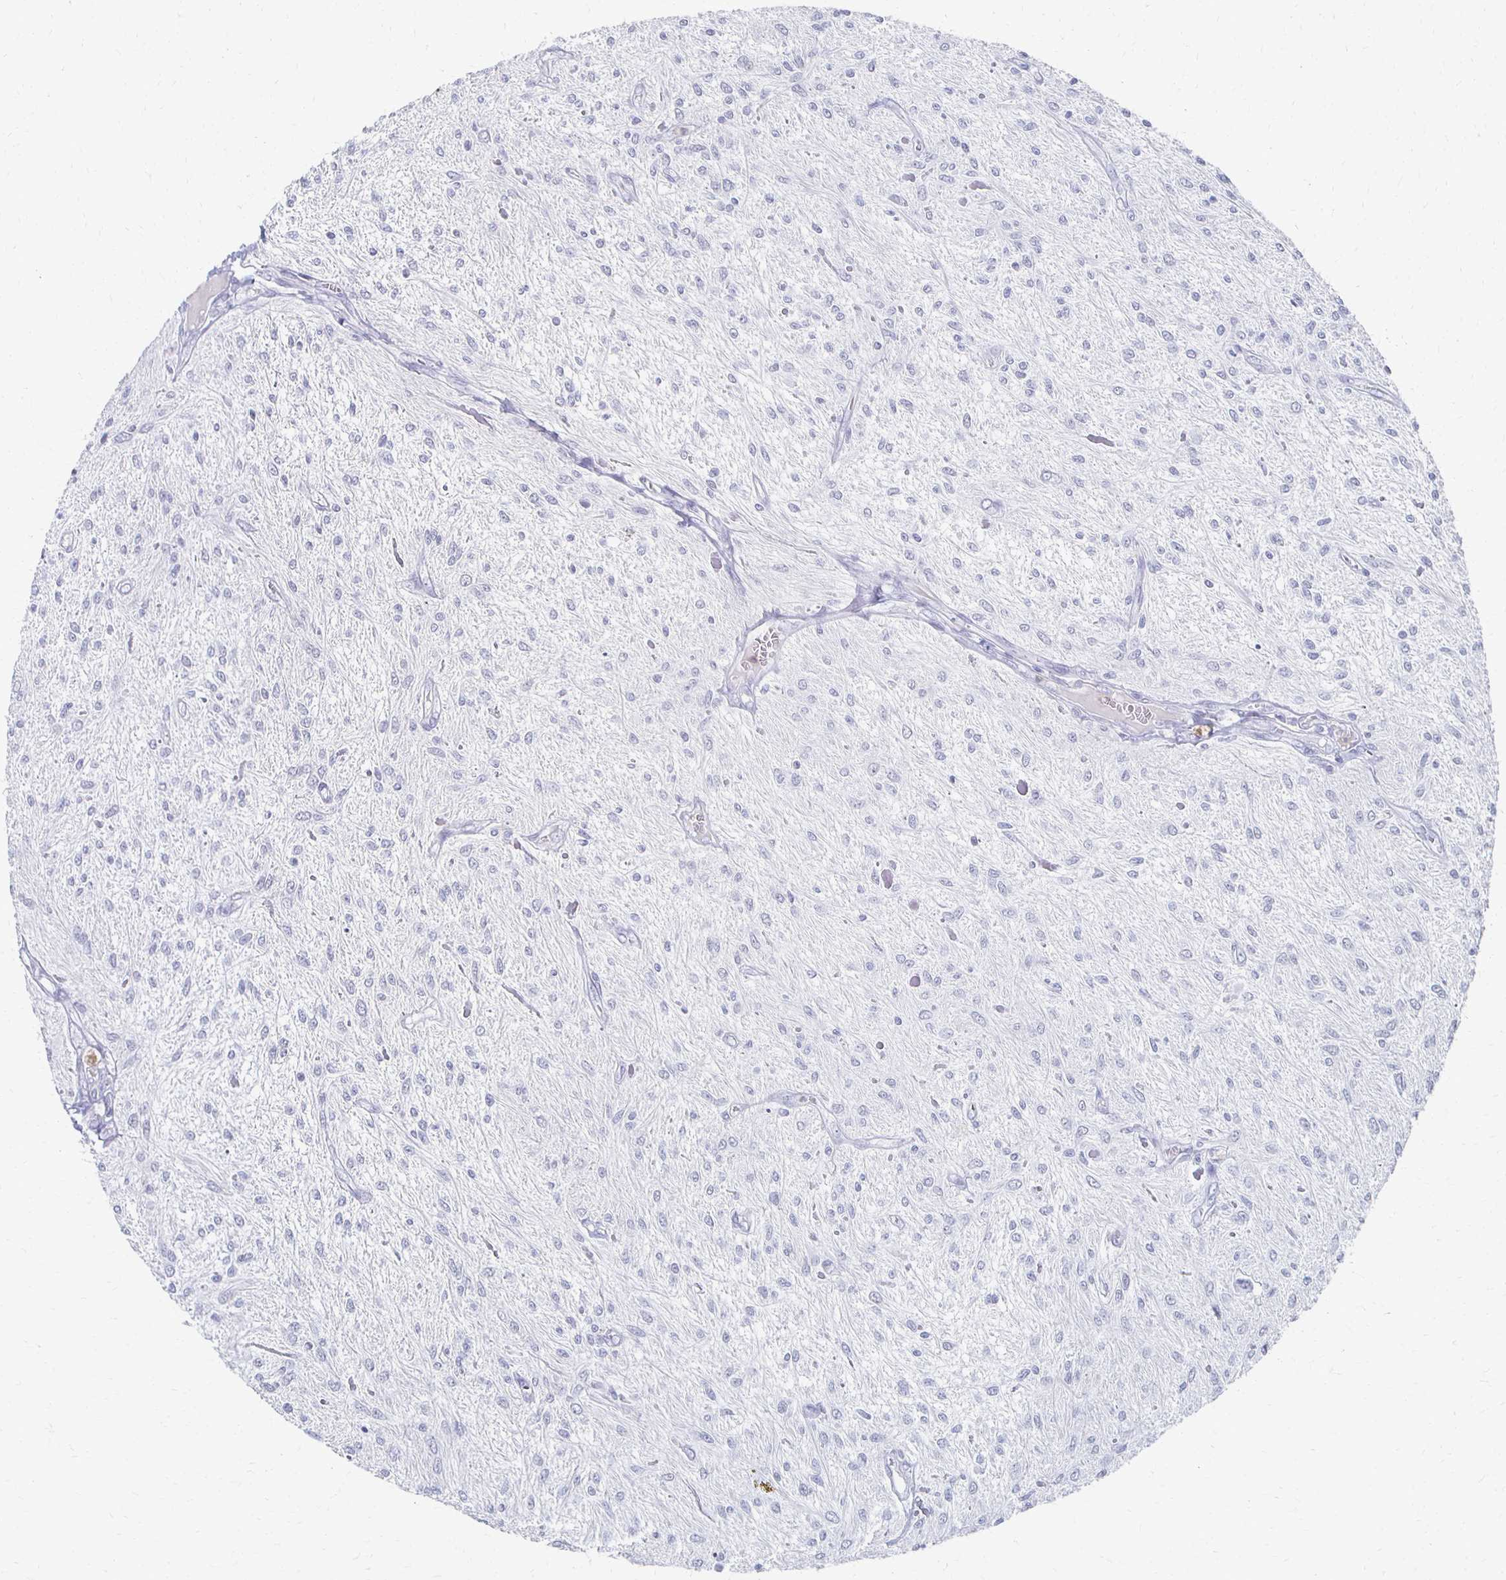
{"staining": {"intensity": "negative", "quantity": "none", "location": "none"}, "tissue": "glioma", "cell_type": "Tumor cells", "image_type": "cancer", "snomed": [{"axis": "morphology", "description": "Glioma, malignant, Low grade"}, {"axis": "topography", "description": "Cerebellum"}], "caption": "Immunohistochemical staining of glioma exhibits no significant staining in tumor cells.", "gene": "CXCR2", "patient": {"sex": "female", "age": 14}}